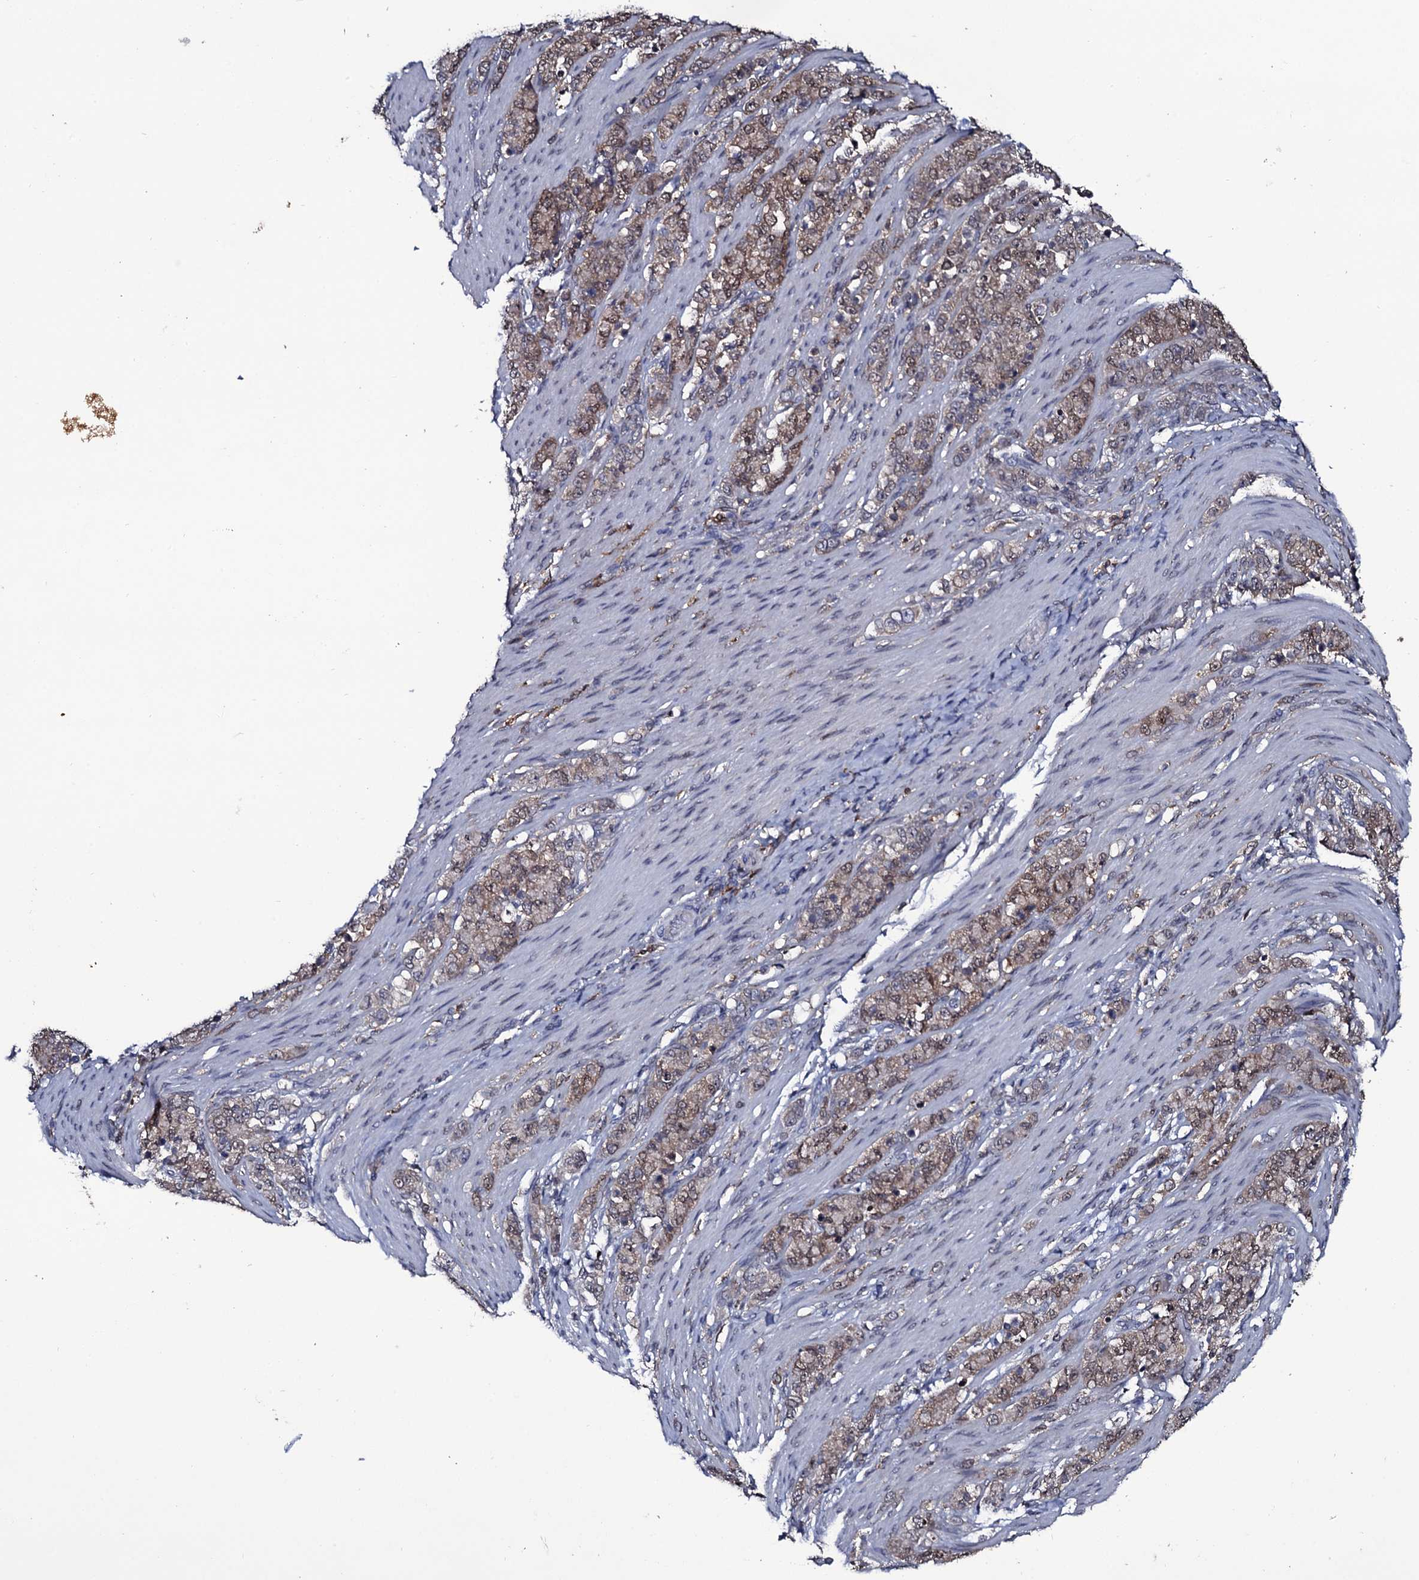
{"staining": {"intensity": "weak", "quantity": ">75%", "location": "cytoplasmic/membranous"}, "tissue": "stomach cancer", "cell_type": "Tumor cells", "image_type": "cancer", "snomed": [{"axis": "morphology", "description": "Adenocarcinoma, NOS"}, {"axis": "topography", "description": "Stomach"}], "caption": "Human adenocarcinoma (stomach) stained with a protein marker shows weak staining in tumor cells.", "gene": "CRYL1", "patient": {"sex": "female", "age": 79}}